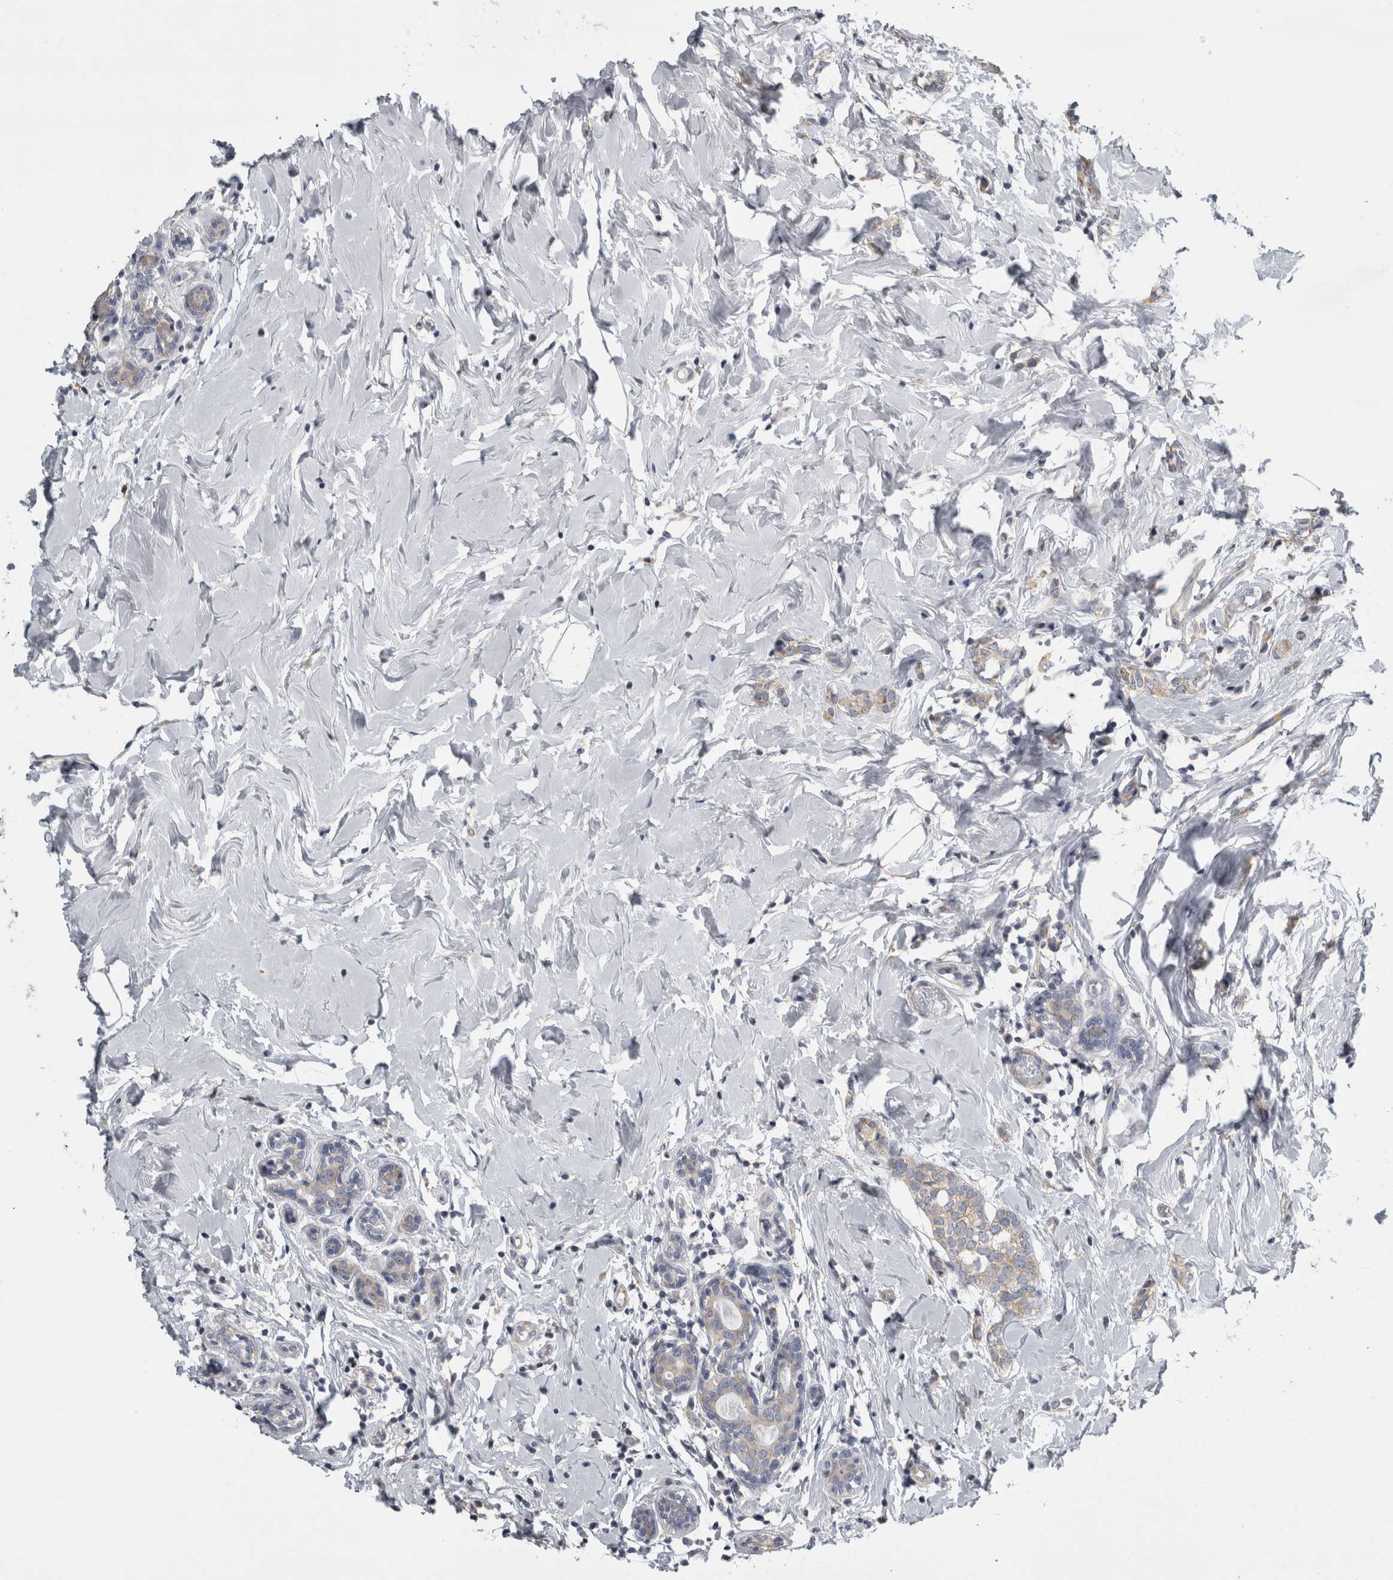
{"staining": {"intensity": "weak", "quantity": "25%-75%", "location": "cytoplasmic/membranous"}, "tissue": "breast cancer", "cell_type": "Tumor cells", "image_type": "cancer", "snomed": [{"axis": "morphology", "description": "Normal tissue, NOS"}, {"axis": "morphology", "description": "Lobular carcinoma"}, {"axis": "topography", "description": "Breast"}], "caption": "Weak cytoplasmic/membranous protein expression is present in about 25%-75% of tumor cells in breast cancer (lobular carcinoma).", "gene": "PRRC2C", "patient": {"sex": "female", "age": 47}}